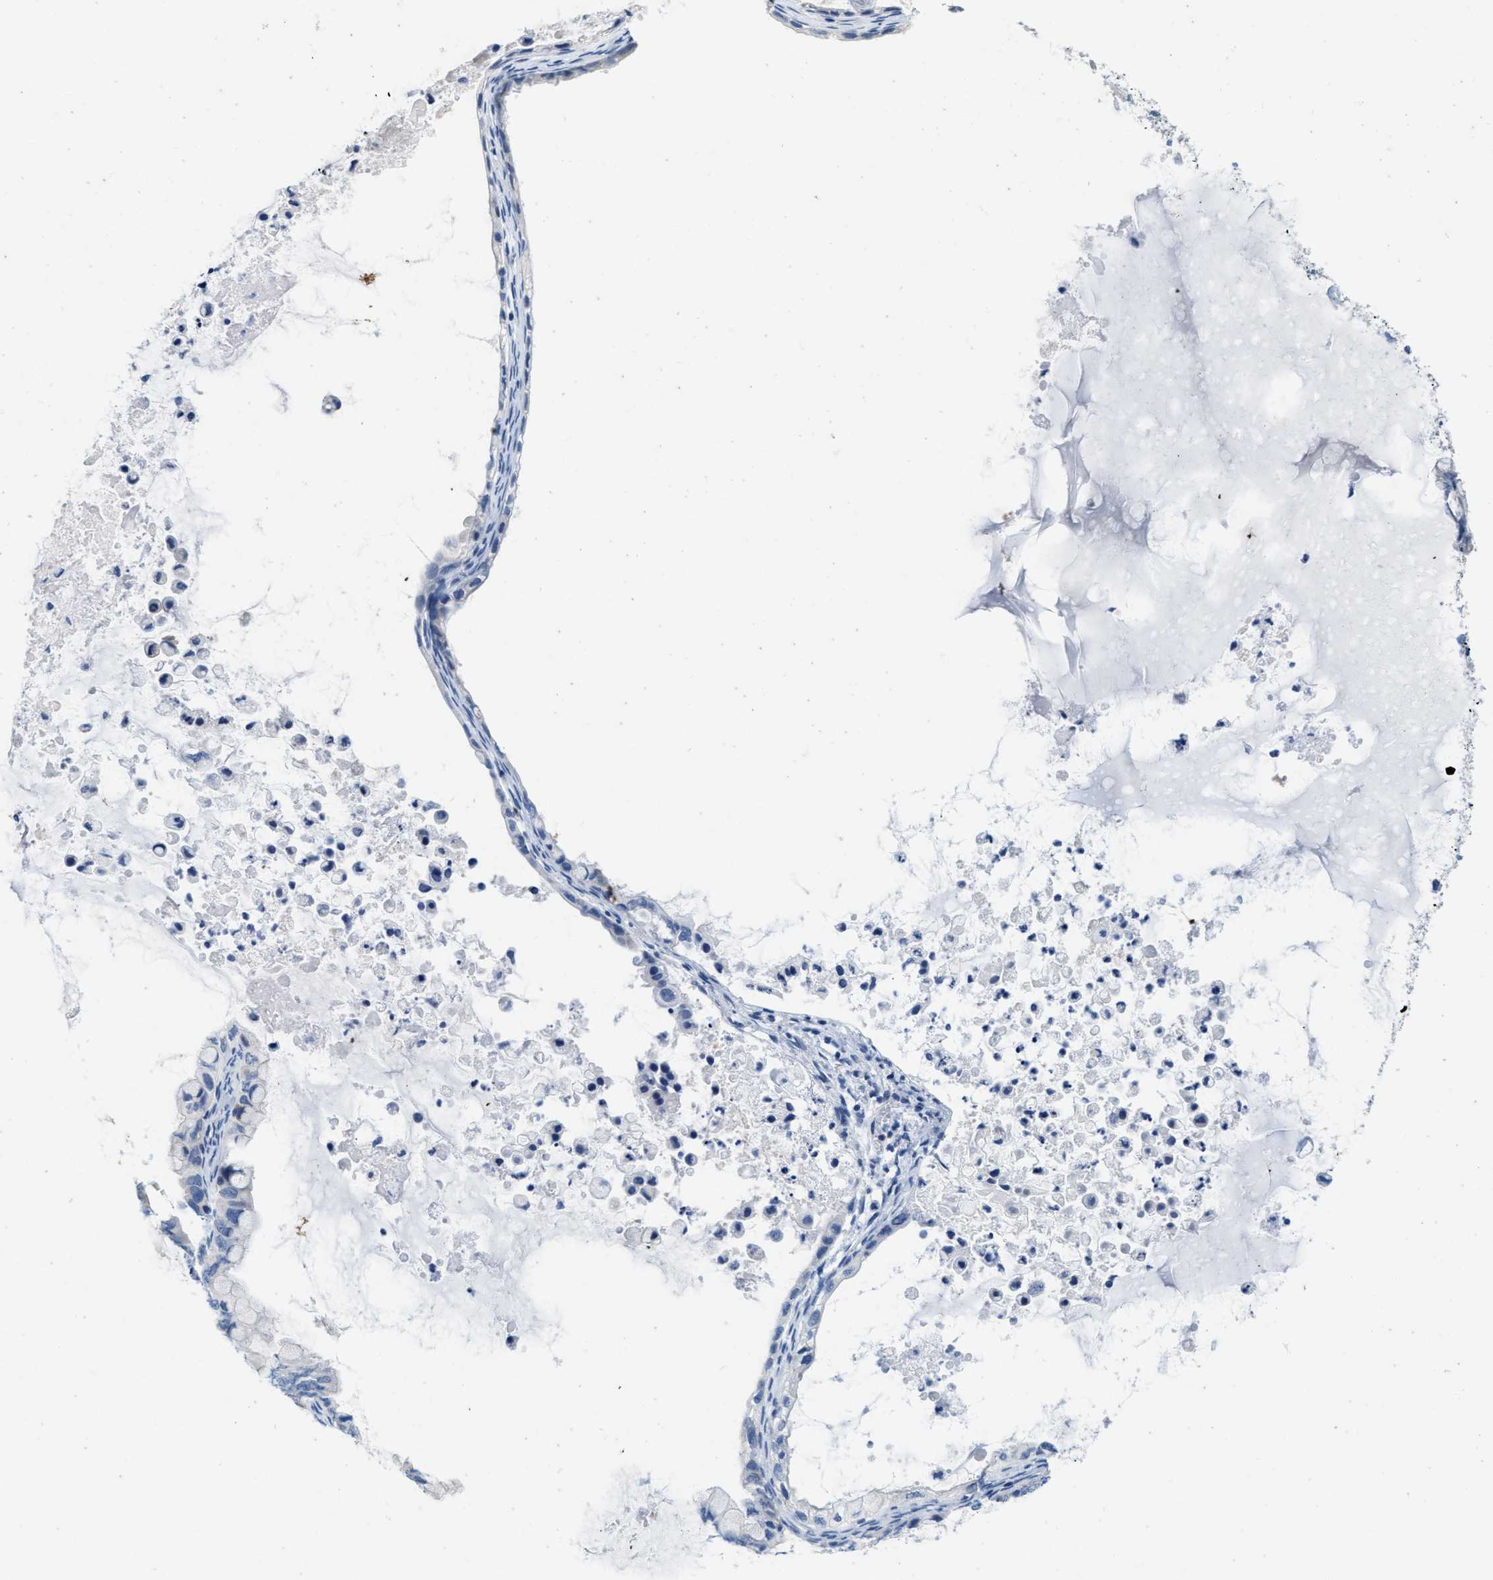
{"staining": {"intensity": "negative", "quantity": "none", "location": "none"}, "tissue": "ovarian cancer", "cell_type": "Tumor cells", "image_type": "cancer", "snomed": [{"axis": "morphology", "description": "Cystadenocarcinoma, mucinous, NOS"}, {"axis": "topography", "description": "Ovary"}], "caption": "Protein analysis of mucinous cystadenocarcinoma (ovarian) exhibits no significant positivity in tumor cells.", "gene": "ABCB11", "patient": {"sex": "female", "age": 80}}